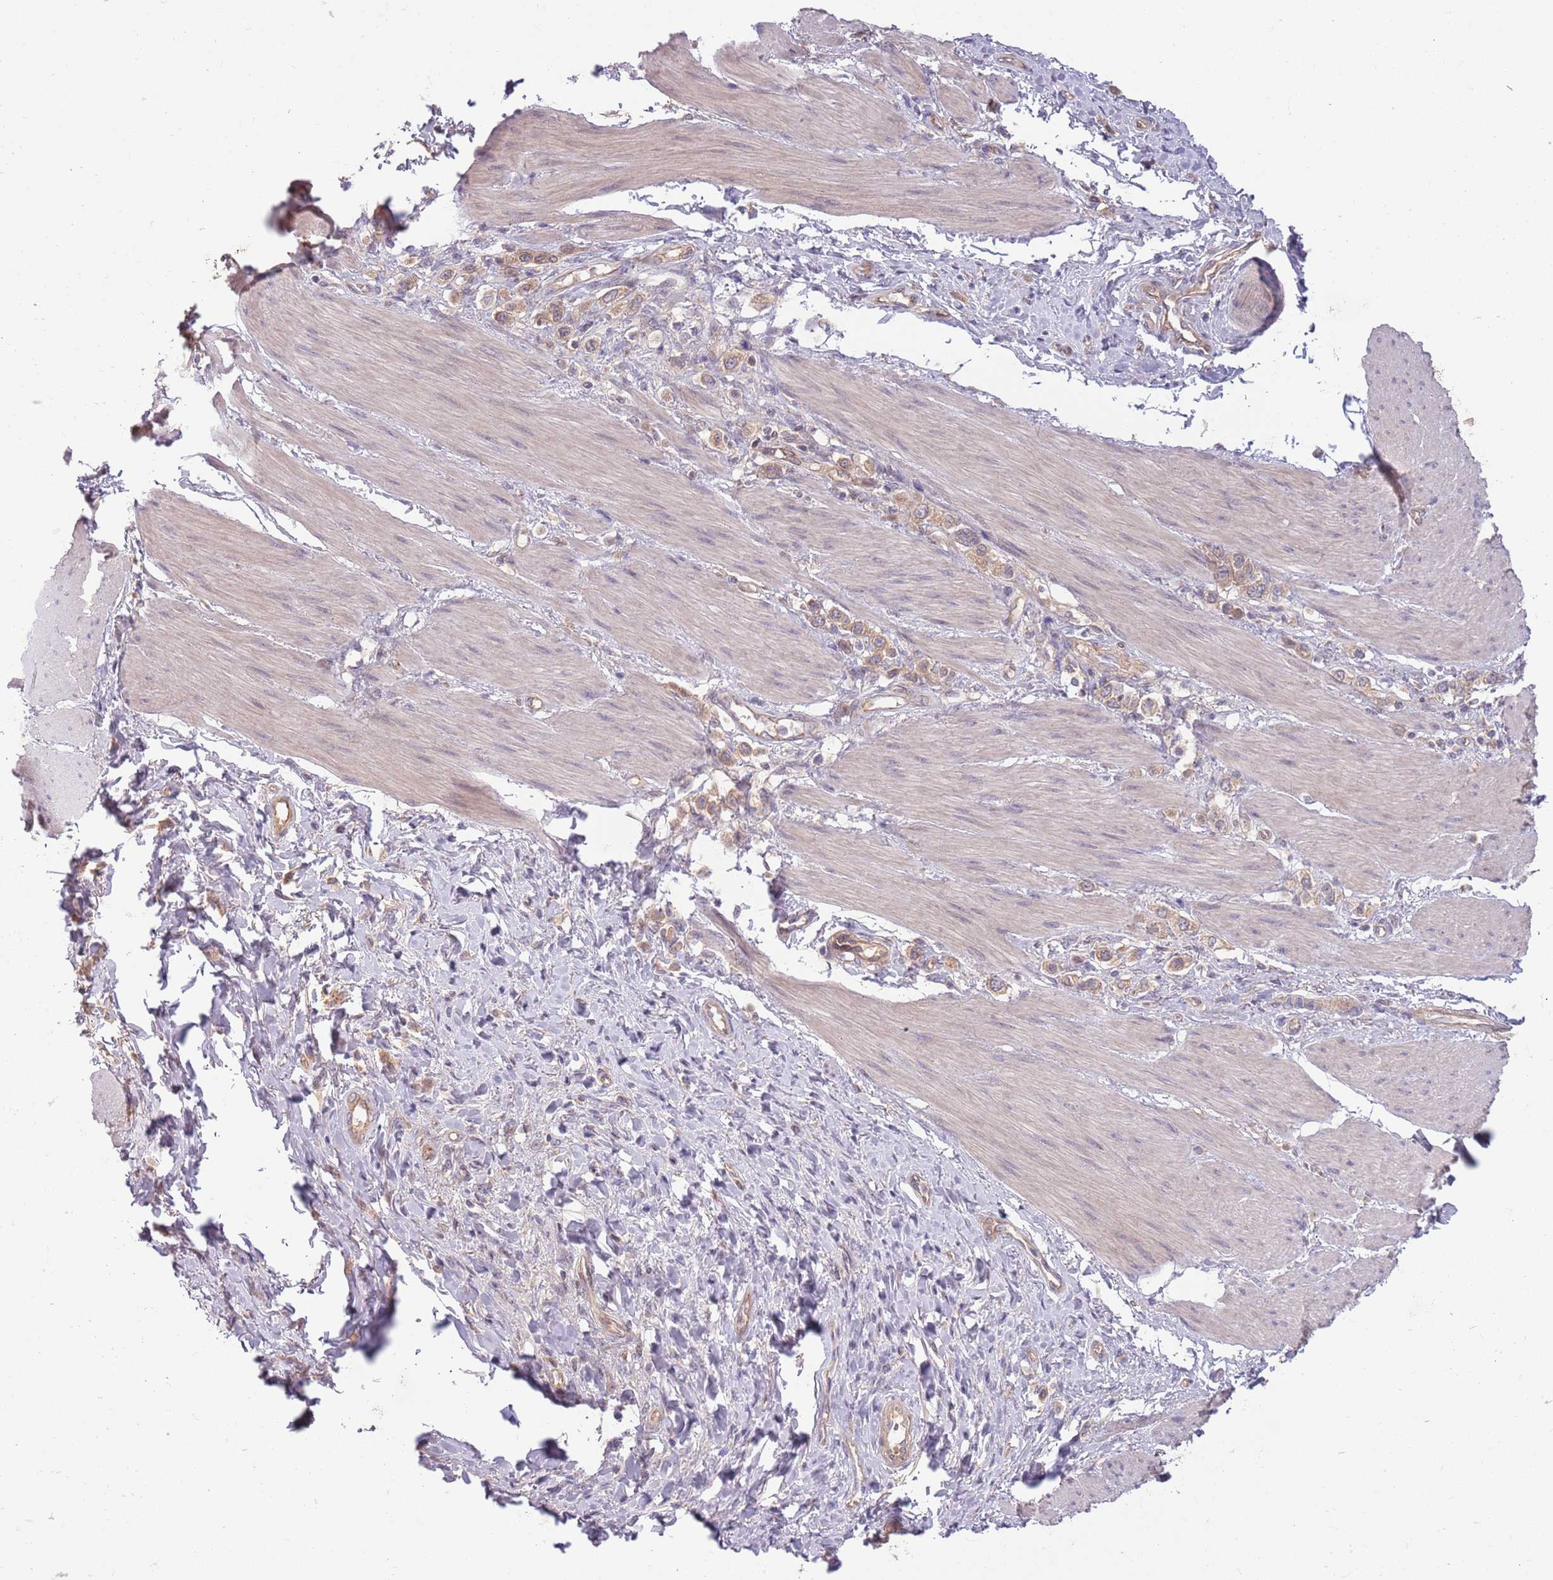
{"staining": {"intensity": "weak", "quantity": ">75%", "location": "cytoplasmic/membranous"}, "tissue": "stomach cancer", "cell_type": "Tumor cells", "image_type": "cancer", "snomed": [{"axis": "morphology", "description": "Adenocarcinoma, NOS"}, {"axis": "topography", "description": "Stomach"}], "caption": "The micrograph exhibits a brown stain indicating the presence of a protein in the cytoplasmic/membranous of tumor cells in adenocarcinoma (stomach).", "gene": "SAV1", "patient": {"sex": "female", "age": 65}}